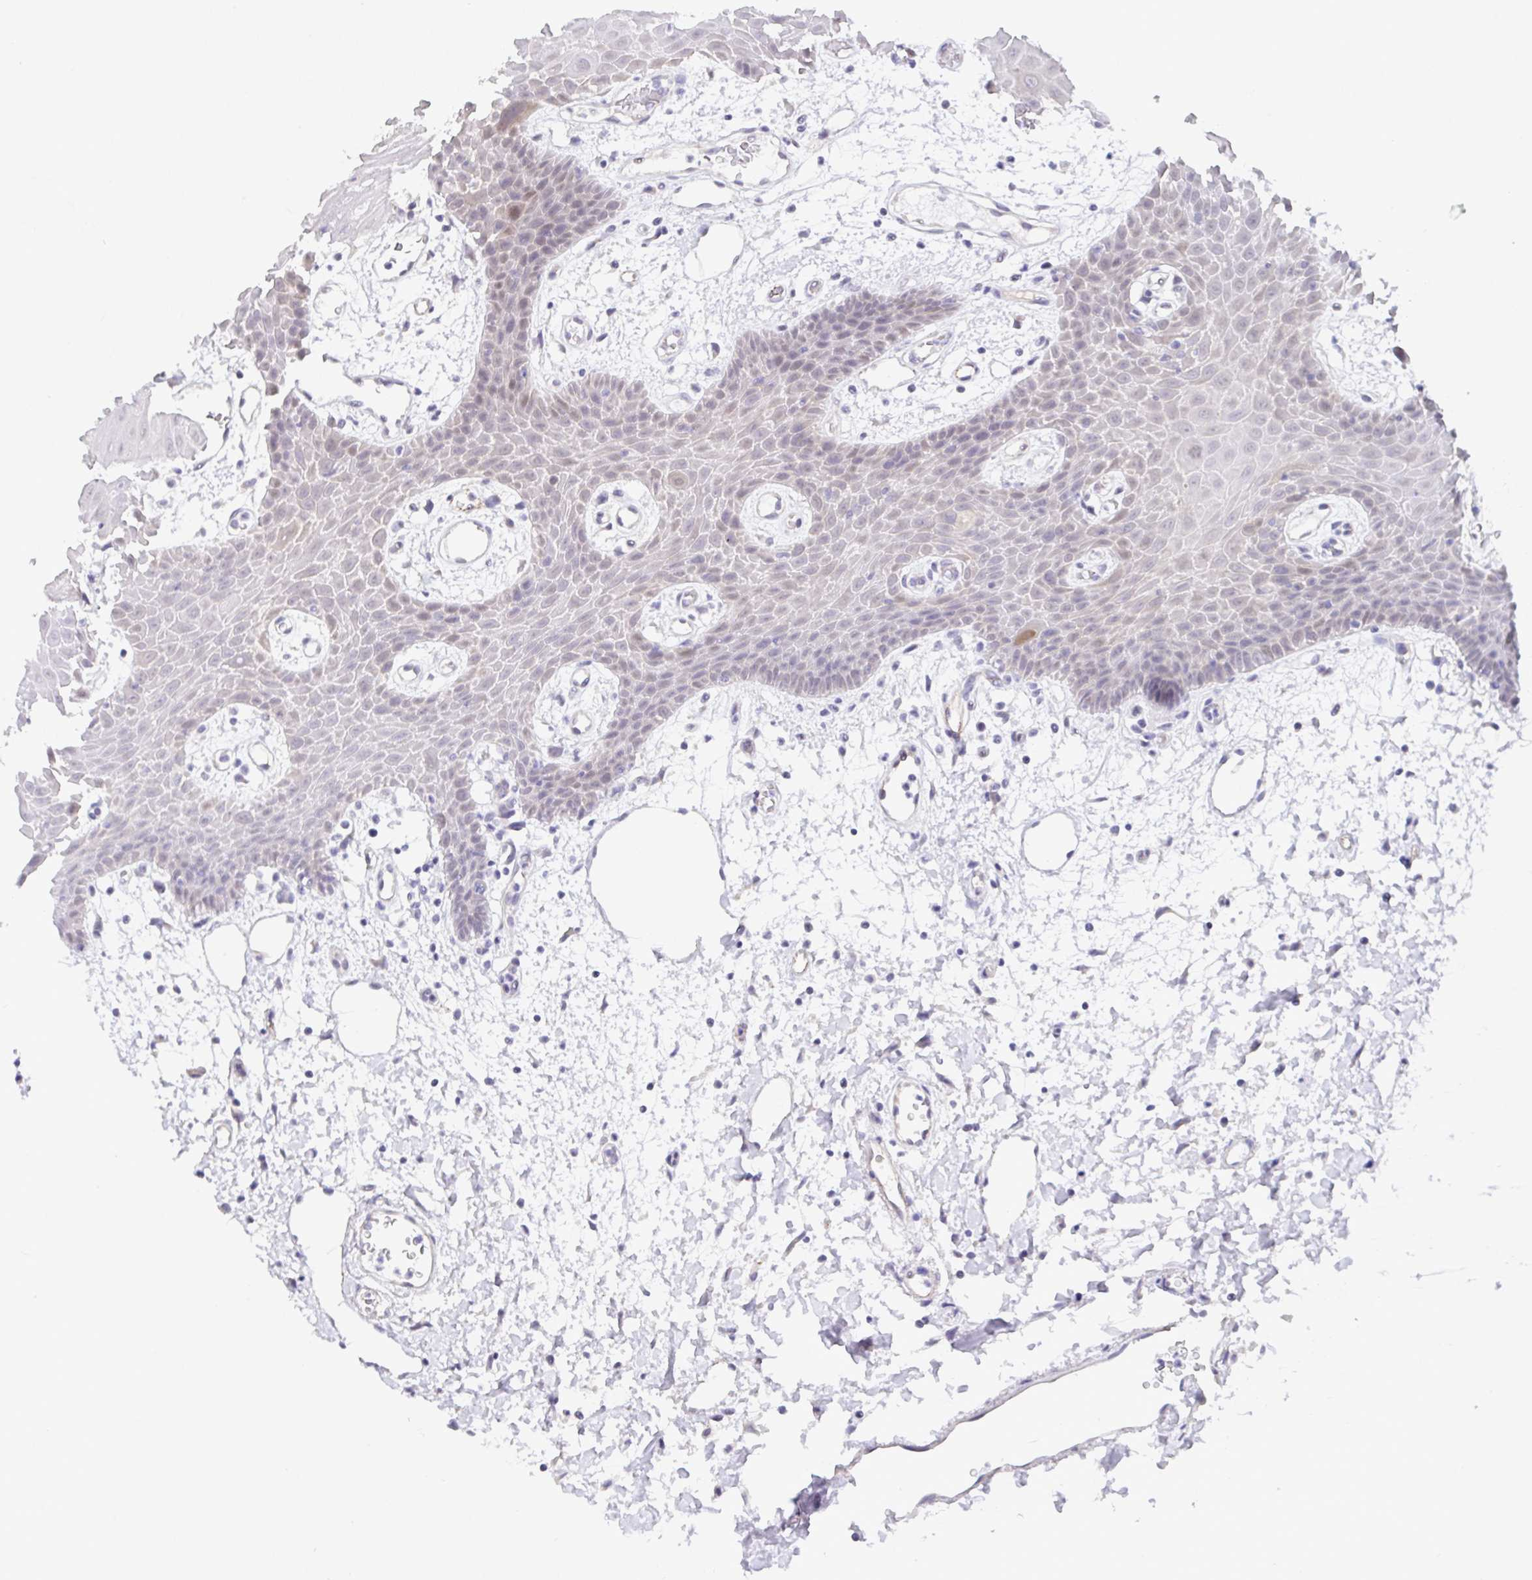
{"staining": {"intensity": "negative", "quantity": "none", "location": "none"}, "tissue": "oral mucosa", "cell_type": "Squamous epithelial cells", "image_type": "normal", "snomed": [{"axis": "morphology", "description": "Normal tissue, NOS"}, {"axis": "topography", "description": "Oral tissue"}], "caption": "DAB immunohistochemical staining of normal human oral mucosa demonstrates no significant expression in squamous epithelial cells. Brightfield microscopy of immunohistochemistry stained with DAB (brown) and hematoxylin (blue), captured at high magnification.", "gene": "CGNL1", "patient": {"sex": "female", "age": 59}}